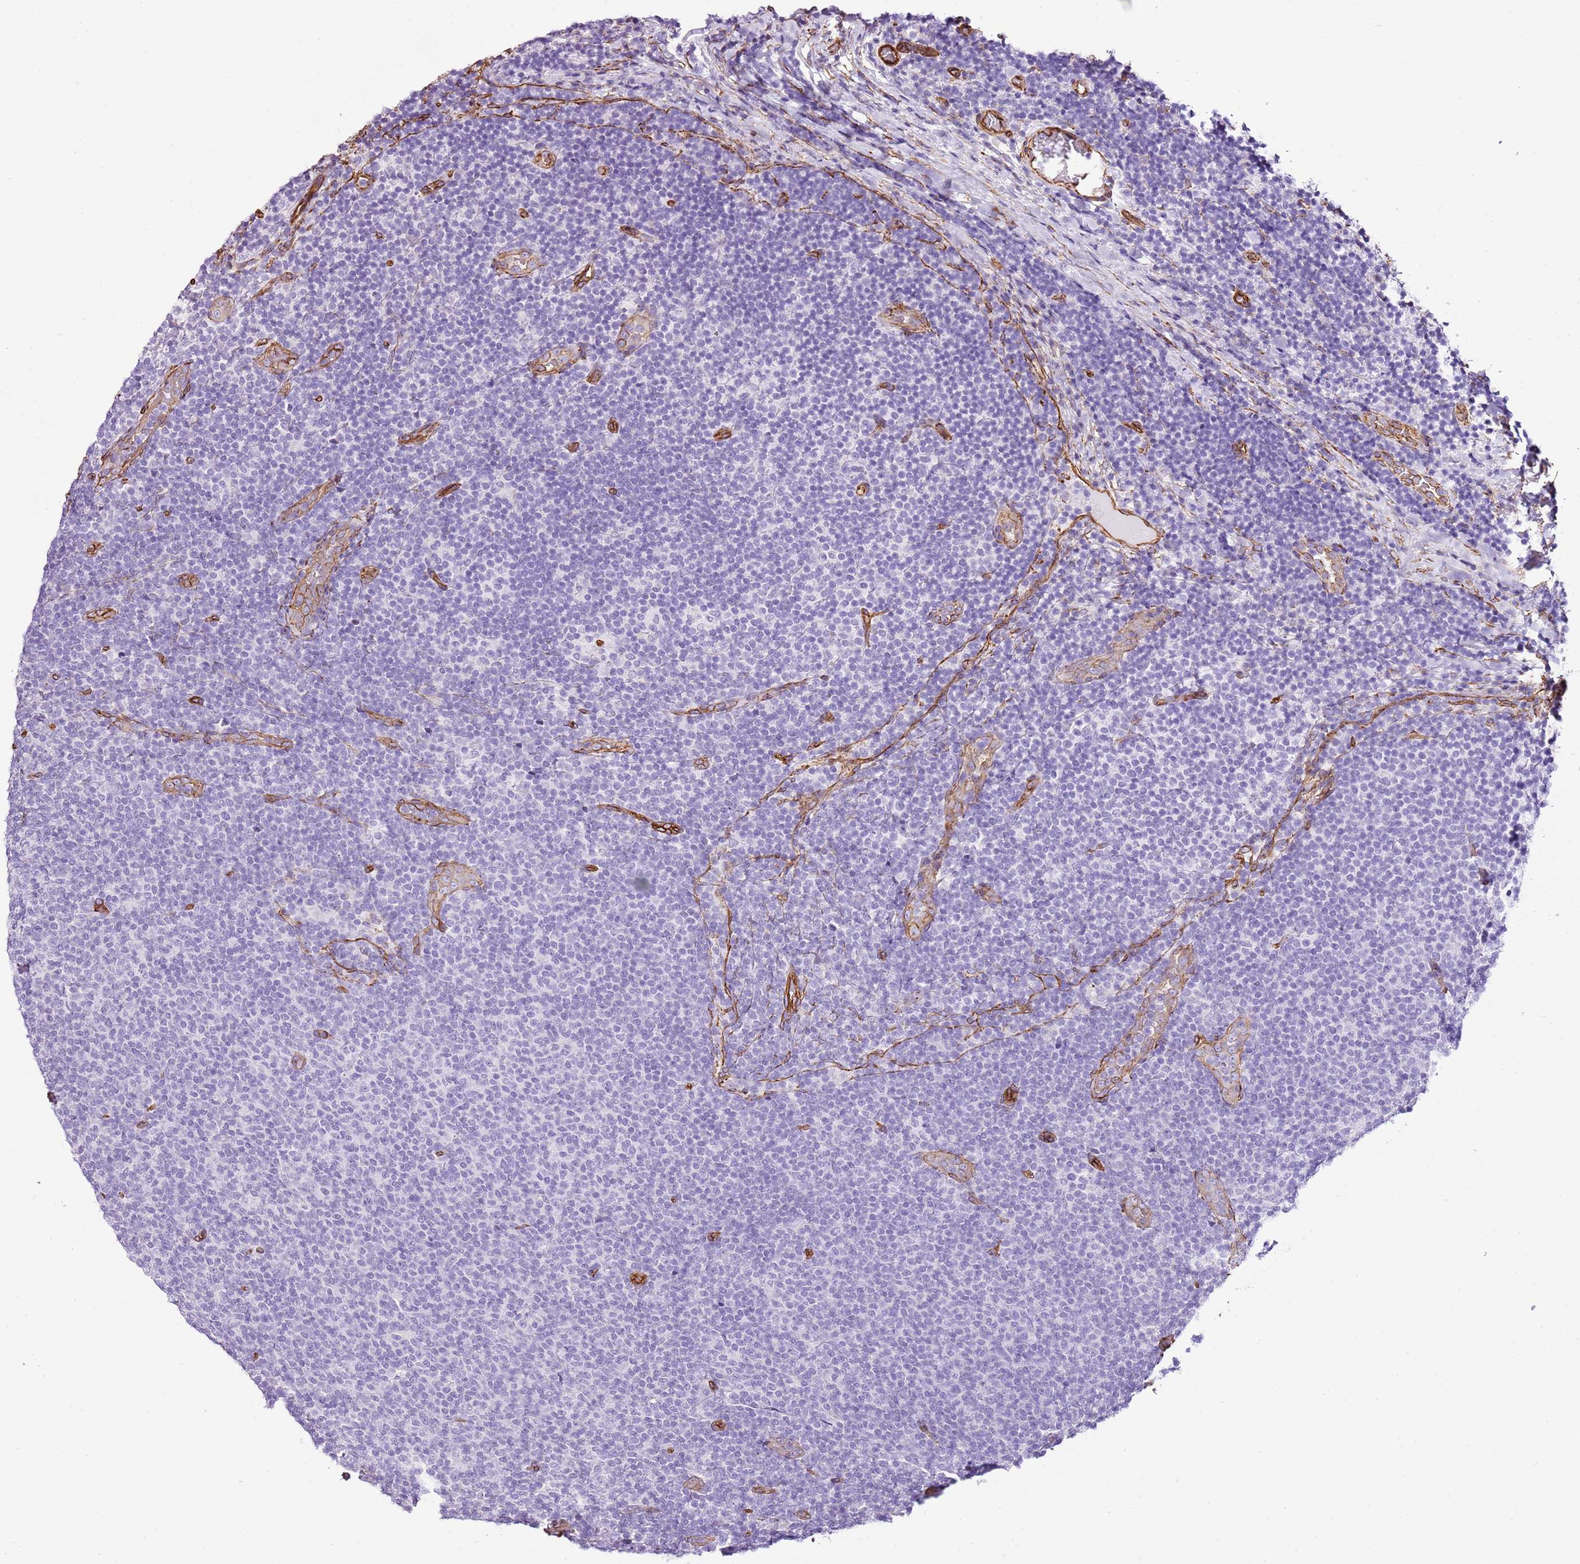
{"staining": {"intensity": "negative", "quantity": "none", "location": "none"}, "tissue": "lymphoma", "cell_type": "Tumor cells", "image_type": "cancer", "snomed": [{"axis": "morphology", "description": "Malignant lymphoma, non-Hodgkin's type, Low grade"}, {"axis": "topography", "description": "Lymph node"}], "caption": "DAB (3,3'-diaminobenzidine) immunohistochemical staining of lymphoma displays no significant staining in tumor cells. (DAB immunohistochemistry with hematoxylin counter stain).", "gene": "CTDSPL", "patient": {"sex": "male", "age": 66}}